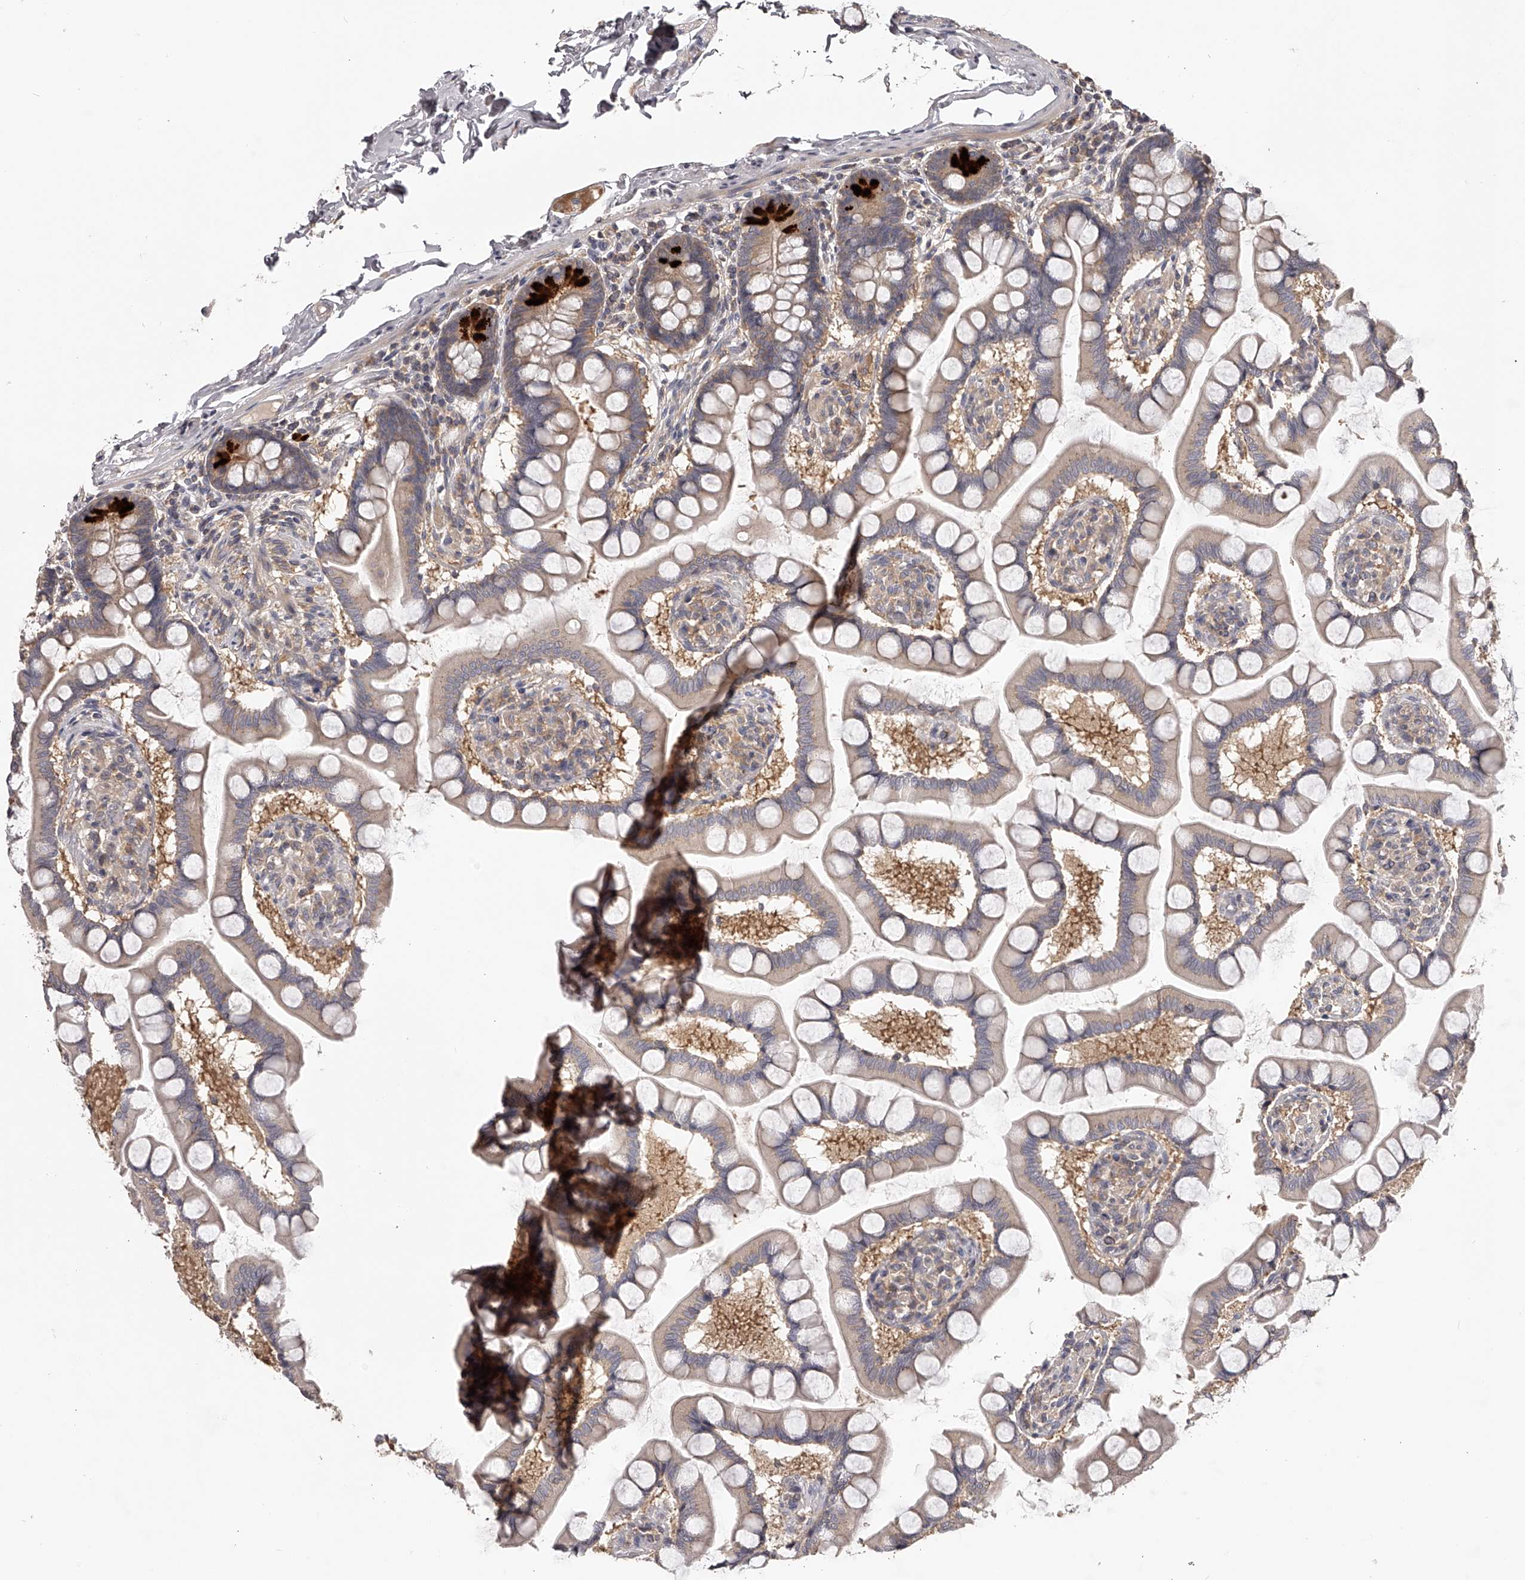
{"staining": {"intensity": "strong", "quantity": "<25%", "location": "cytoplasmic/membranous"}, "tissue": "small intestine", "cell_type": "Glandular cells", "image_type": "normal", "snomed": [{"axis": "morphology", "description": "Normal tissue, NOS"}, {"axis": "topography", "description": "Small intestine"}], "caption": "IHC photomicrograph of benign small intestine: small intestine stained using immunohistochemistry (IHC) displays medium levels of strong protein expression localized specifically in the cytoplasmic/membranous of glandular cells, appearing as a cytoplasmic/membranous brown color.", "gene": "TNN", "patient": {"sex": "male", "age": 41}}